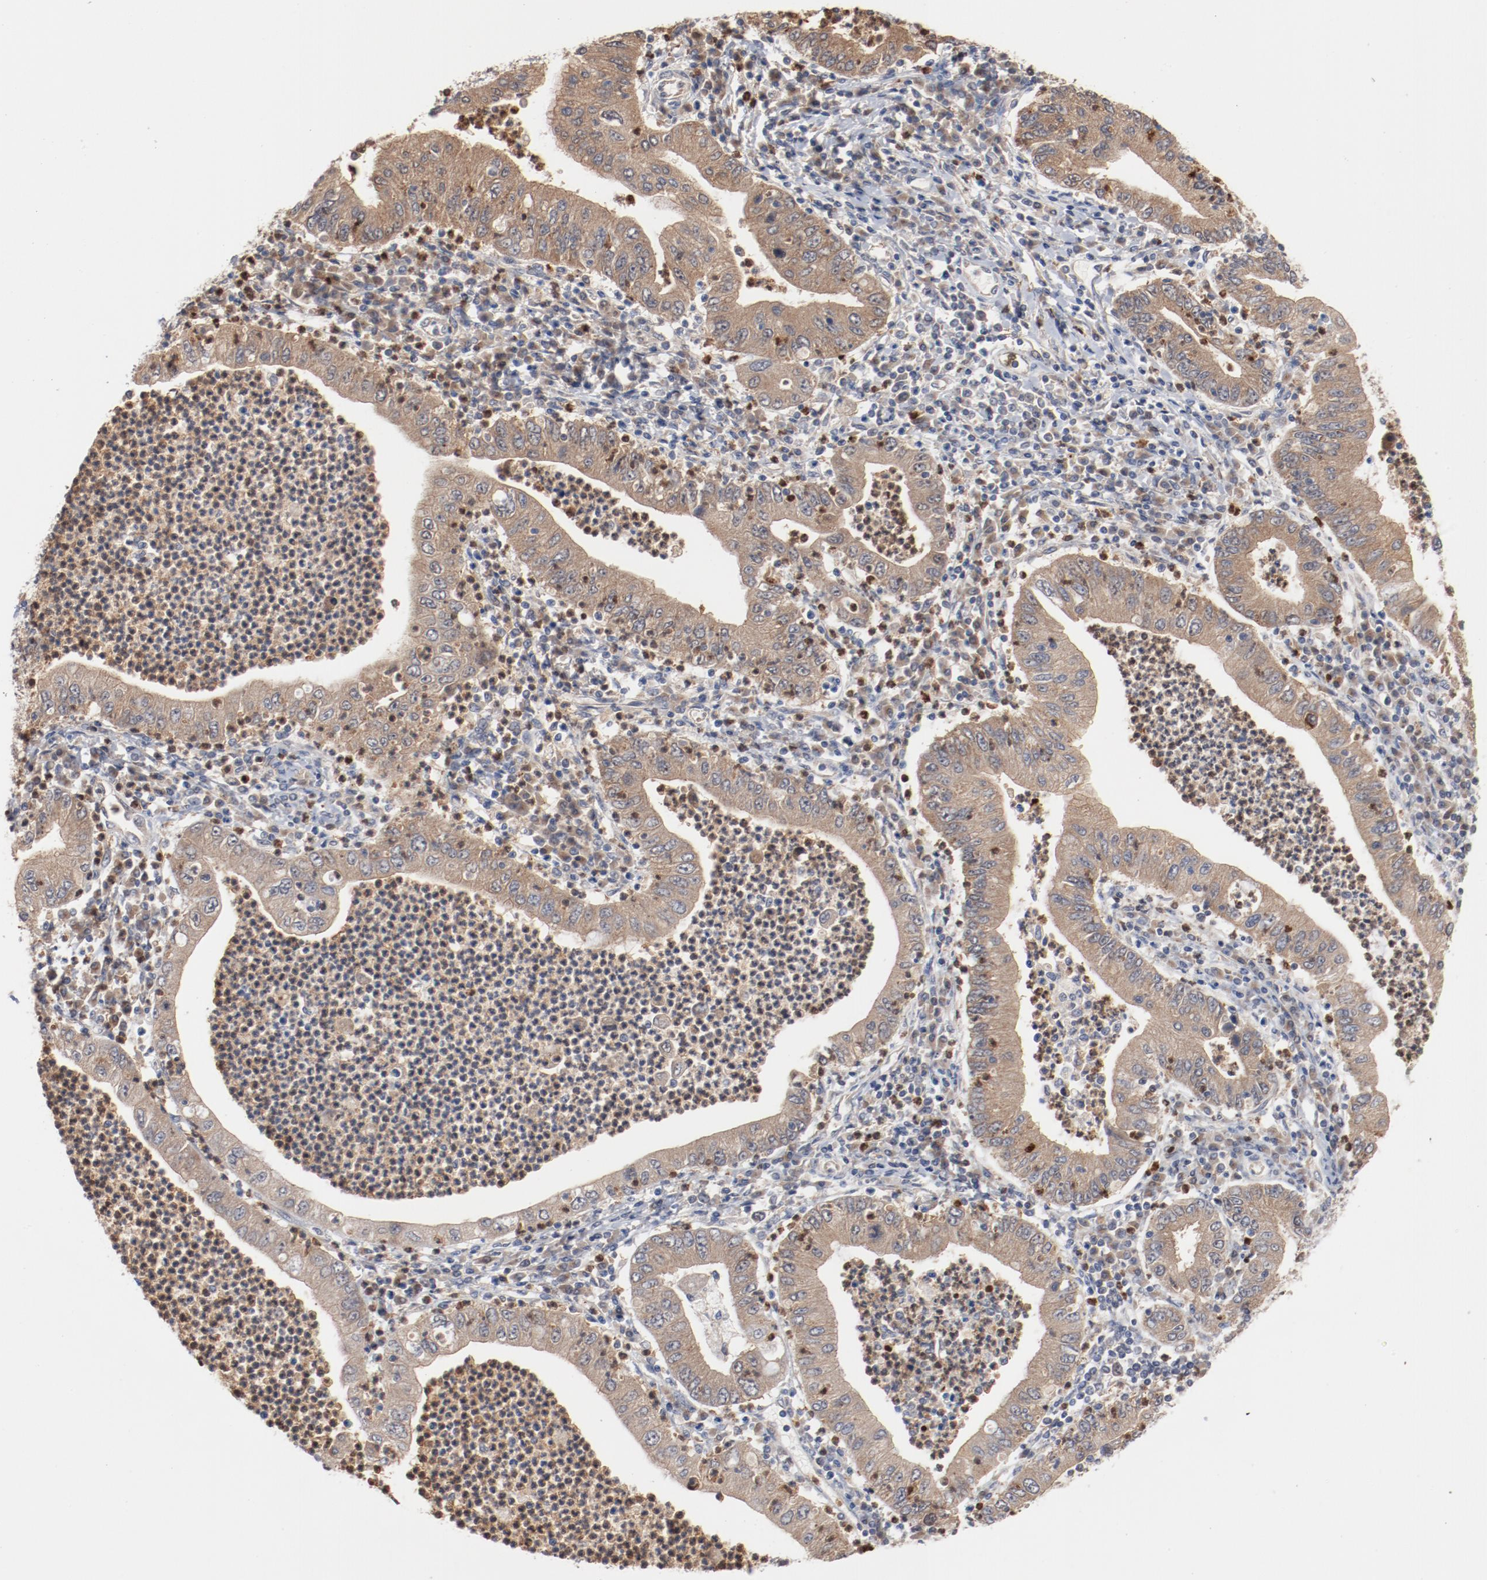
{"staining": {"intensity": "moderate", "quantity": ">75%", "location": "cytoplasmic/membranous"}, "tissue": "stomach cancer", "cell_type": "Tumor cells", "image_type": "cancer", "snomed": [{"axis": "morphology", "description": "Normal tissue, NOS"}, {"axis": "morphology", "description": "Adenocarcinoma, NOS"}, {"axis": "topography", "description": "Esophagus"}, {"axis": "topography", "description": "Stomach, upper"}, {"axis": "topography", "description": "Peripheral nerve tissue"}], "caption": "Immunohistochemical staining of human stomach cancer displays medium levels of moderate cytoplasmic/membranous protein positivity in about >75% of tumor cells.", "gene": "RNASE11", "patient": {"sex": "male", "age": 62}}